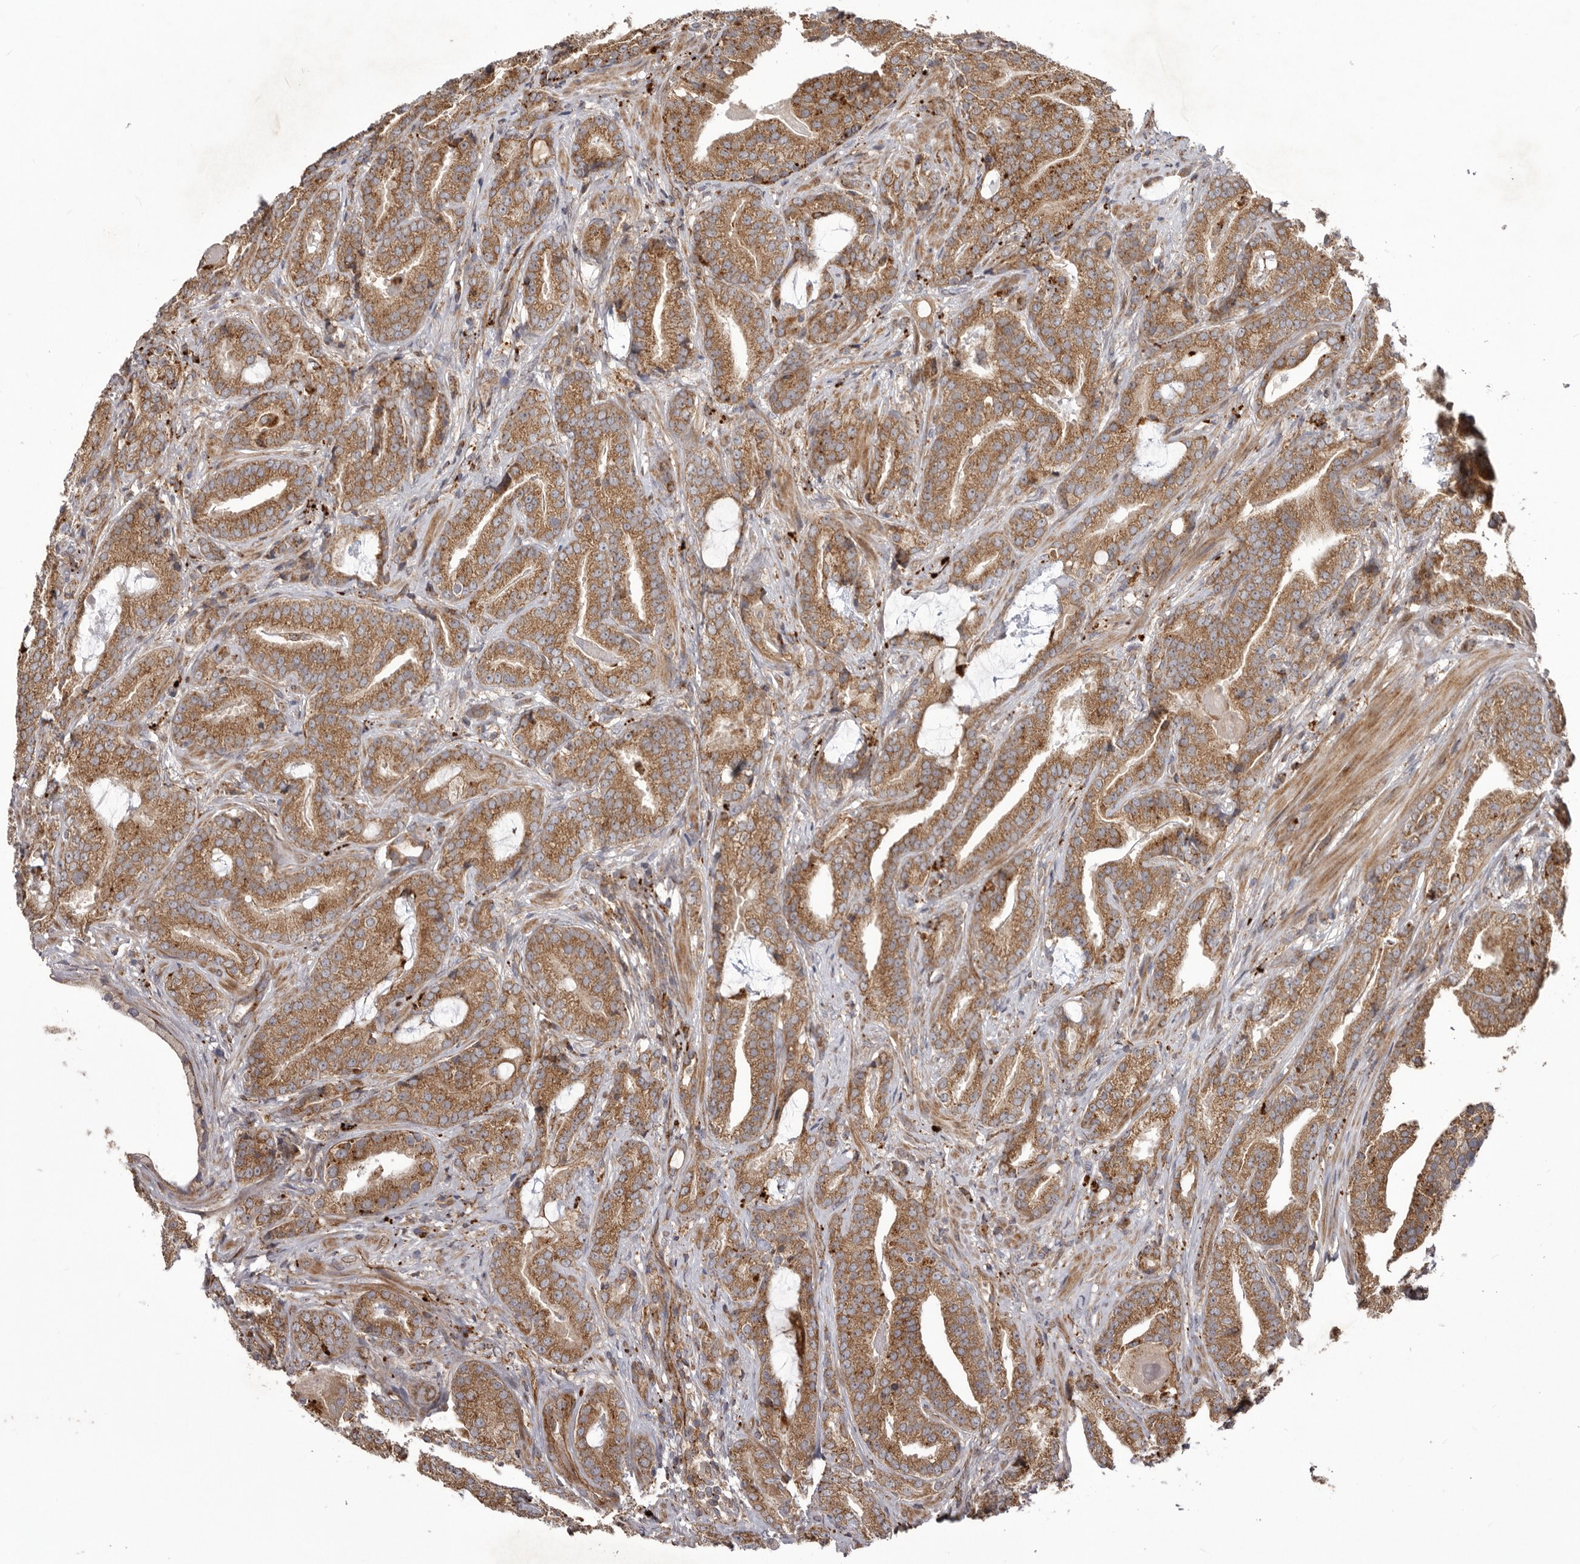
{"staining": {"intensity": "moderate", "quantity": ">75%", "location": "cytoplasmic/membranous"}, "tissue": "prostate cancer", "cell_type": "Tumor cells", "image_type": "cancer", "snomed": [{"axis": "morphology", "description": "Adenocarcinoma, Low grade"}, {"axis": "topography", "description": "Prostate"}], "caption": "A histopathology image of low-grade adenocarcinoma (prostate) stained for a protein displays moderate cytoplasmic/membranous brown staining in tumor cells. The protein is stained brown, and the nuclei are stained in blue (DAB IHC with brightfield microscopy, high magnification).", "gene": "NUP43", "patient": {"sex": "male", "age": 67}}